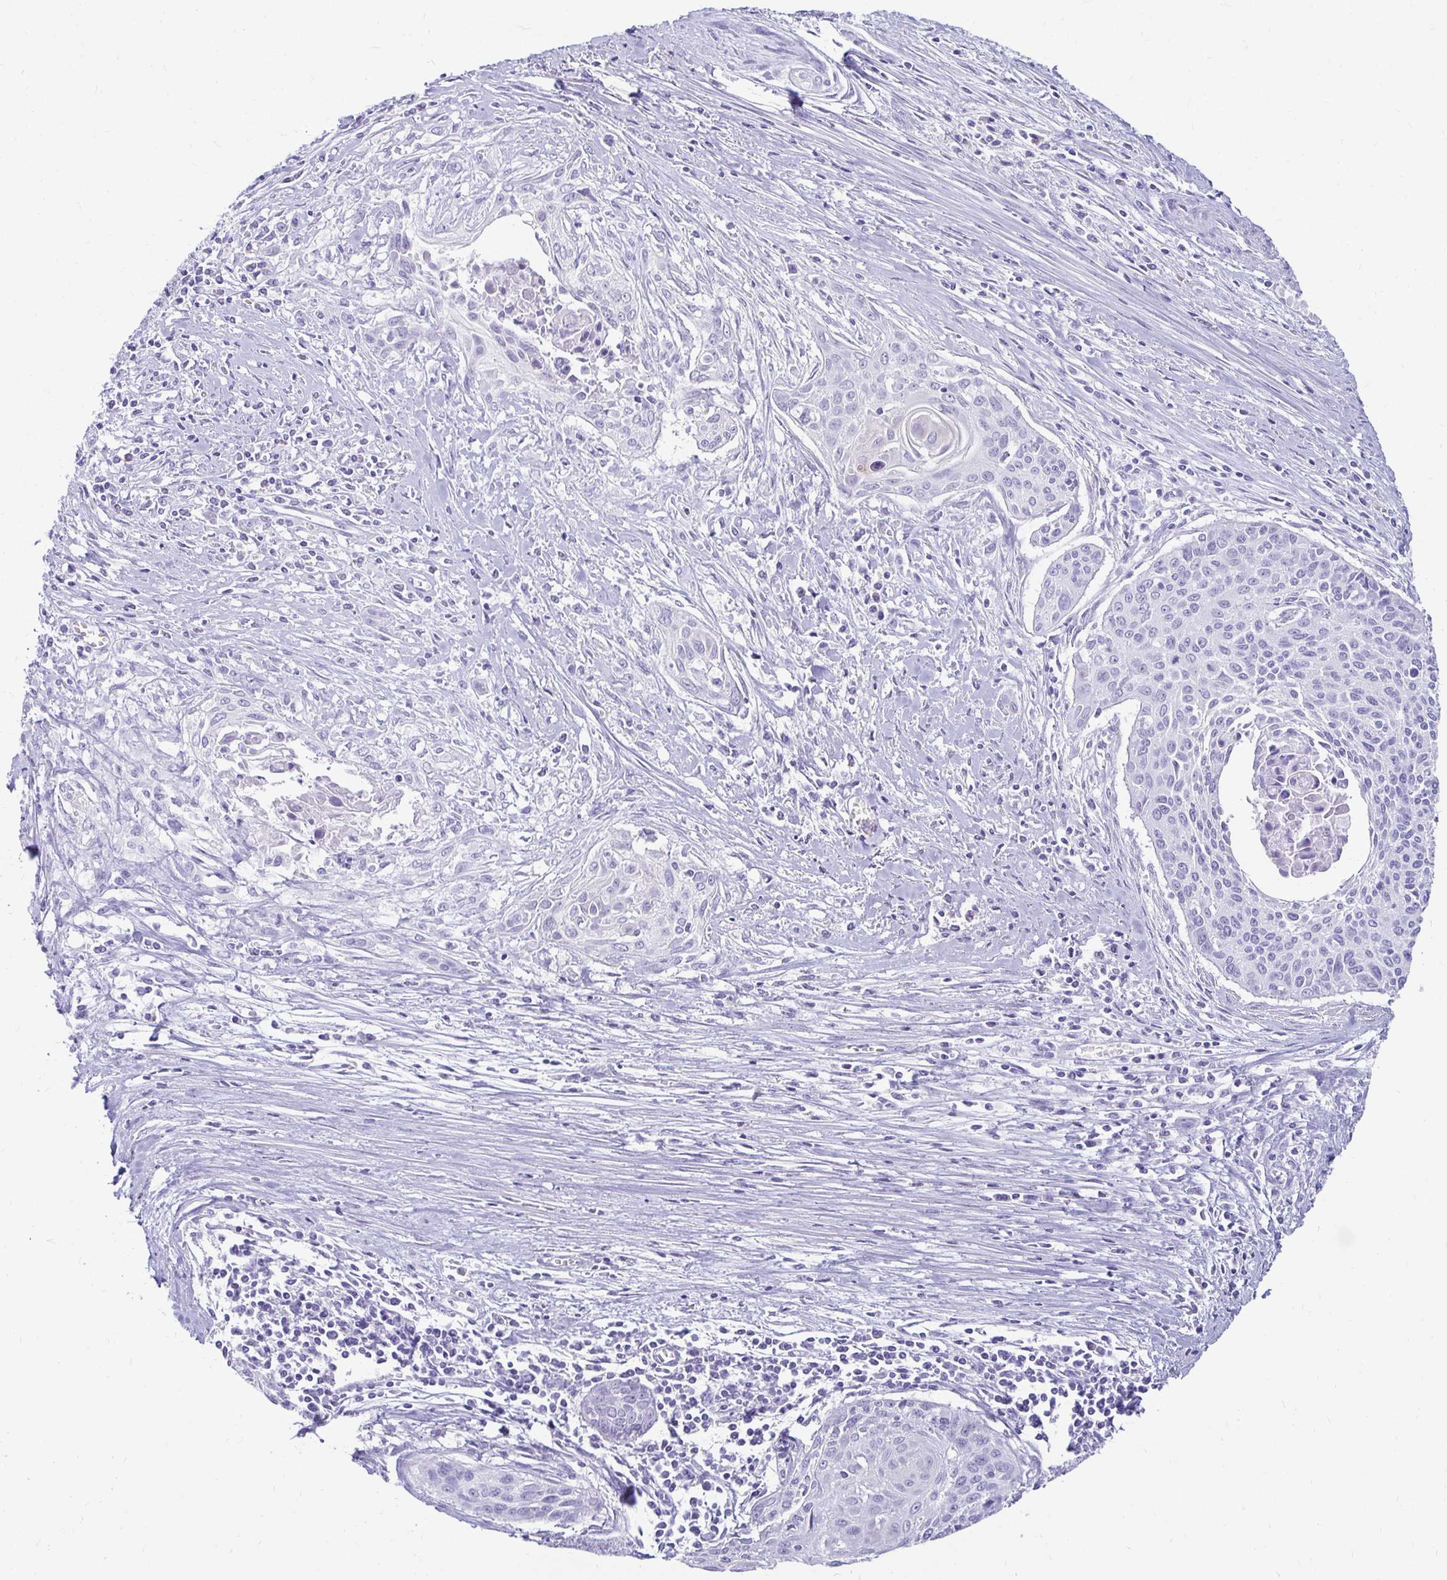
{"staining": {"intensity": "negative", "quantity": "none", "location": "none"}, "tissue": "cervical cancer", "cell_type": "Tumor cells", "image_type": "cancer", "snomed": [{"axis": "morphology", "description": "Squamous cell carcinoma, NOS"}, {"axis": "topography", "description": "Cervix"}], "caption": "Squamous cell carcinoma (cervical) stained for a protein using immunohistochemistry shows no expression tumor cells.", "gene": "CST6", "patient": {"sex": "female", "age": 55}}